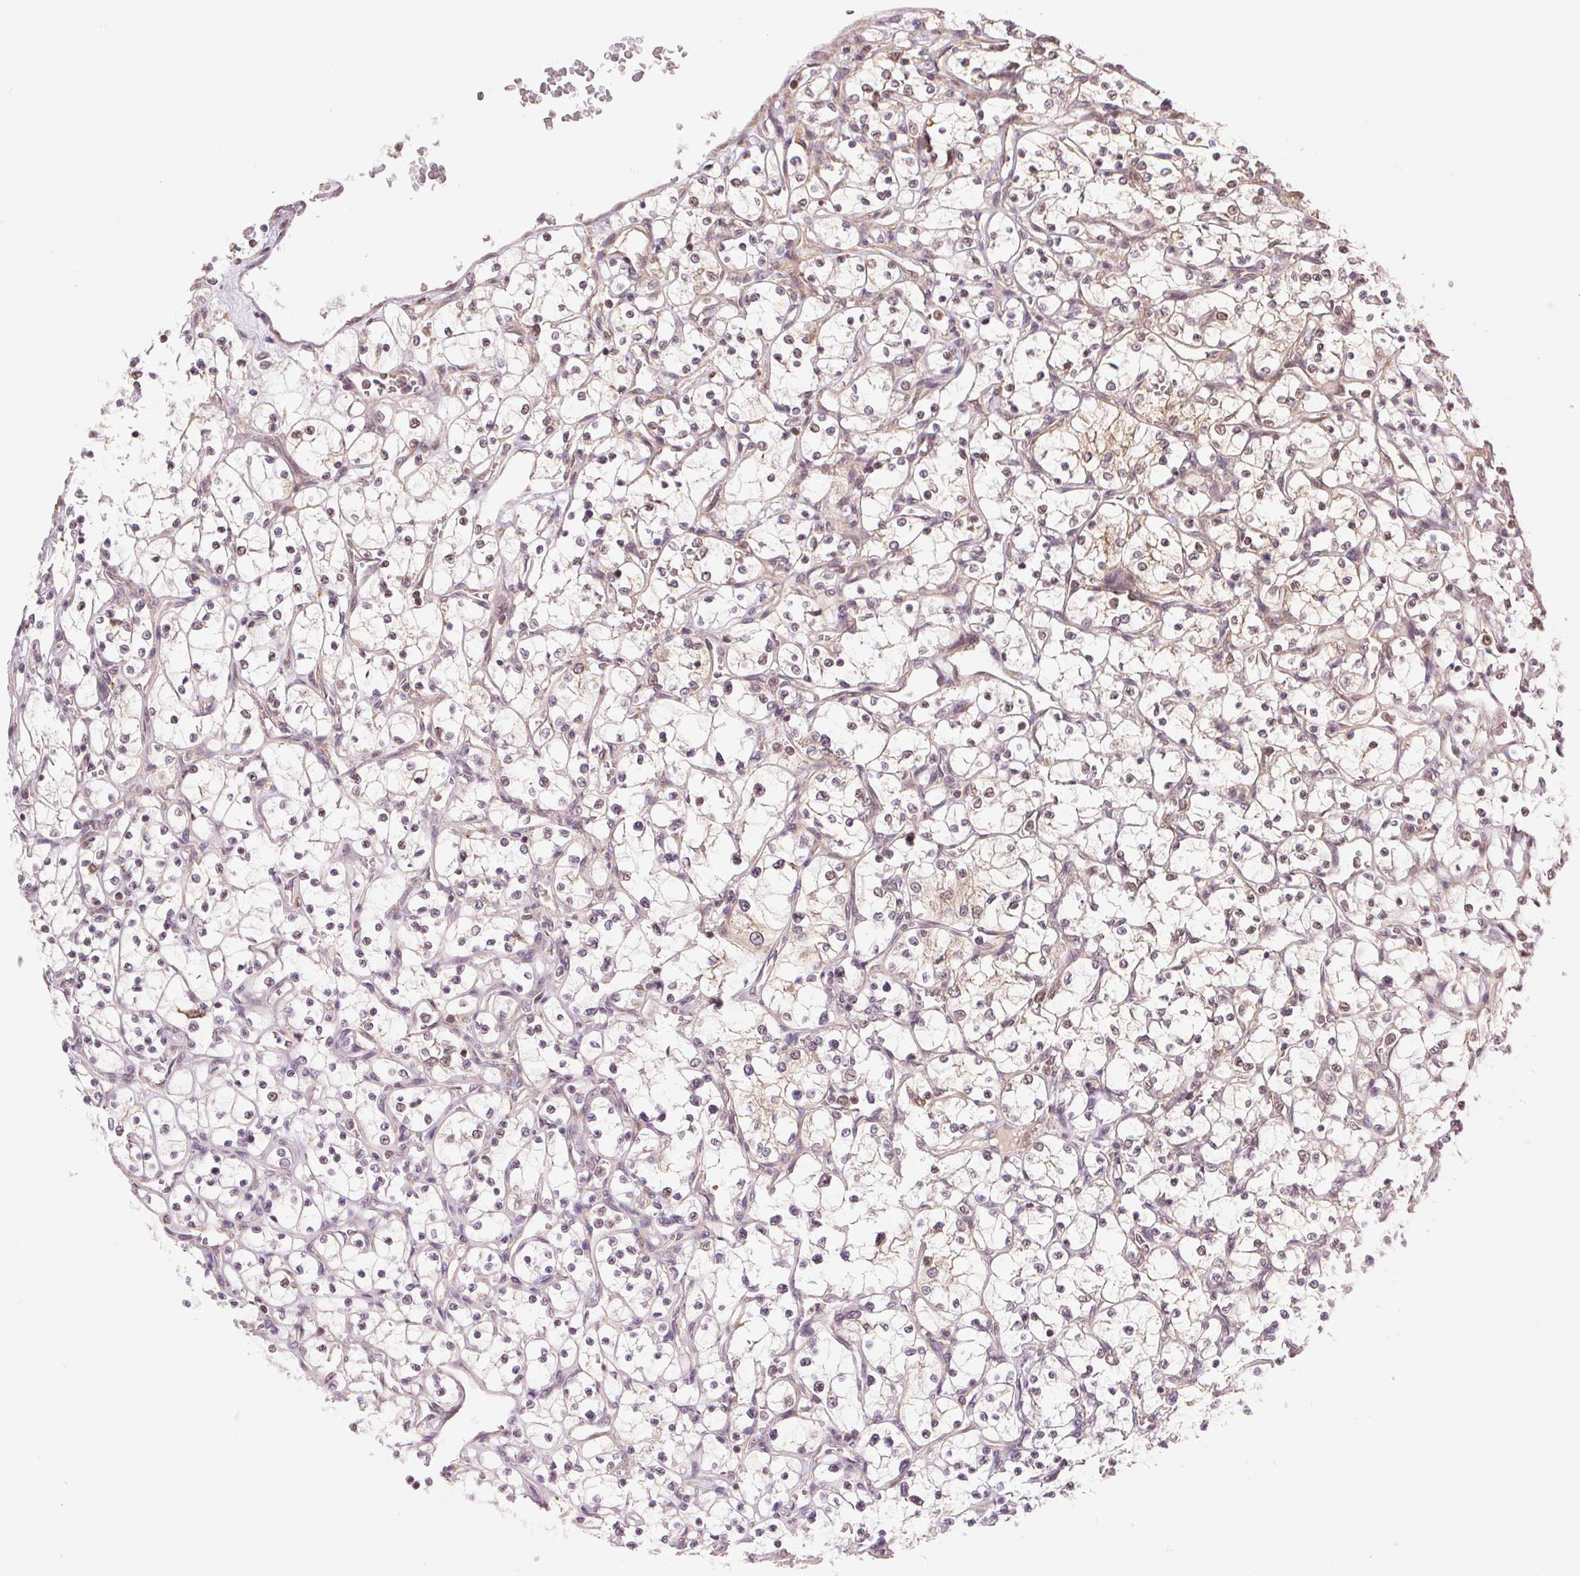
{"staining": {"intensity": "moderate", "quantity": "<25%", "location": "nuclear"}, "tissue": "renal cancer", "cell_type": "Tumor cells", "image_type": "cancer", "snomed": [{"axis": "morphology", "description": "Adenocarcinoma, NOS"}, {"axis": "topography", "description": "Kidney"}], "caption": "Tumor cells exhibit low levels of moderate nuclear staining in about <25% of cells in renal cancer (adenocarcinoma). Using DAB (brown) and hematoxylin (blue) stains, captured at high magnification using brightfield microscopy.", "gene": "BTF3L4", "patient": {"sex": "female", "age": 69}}